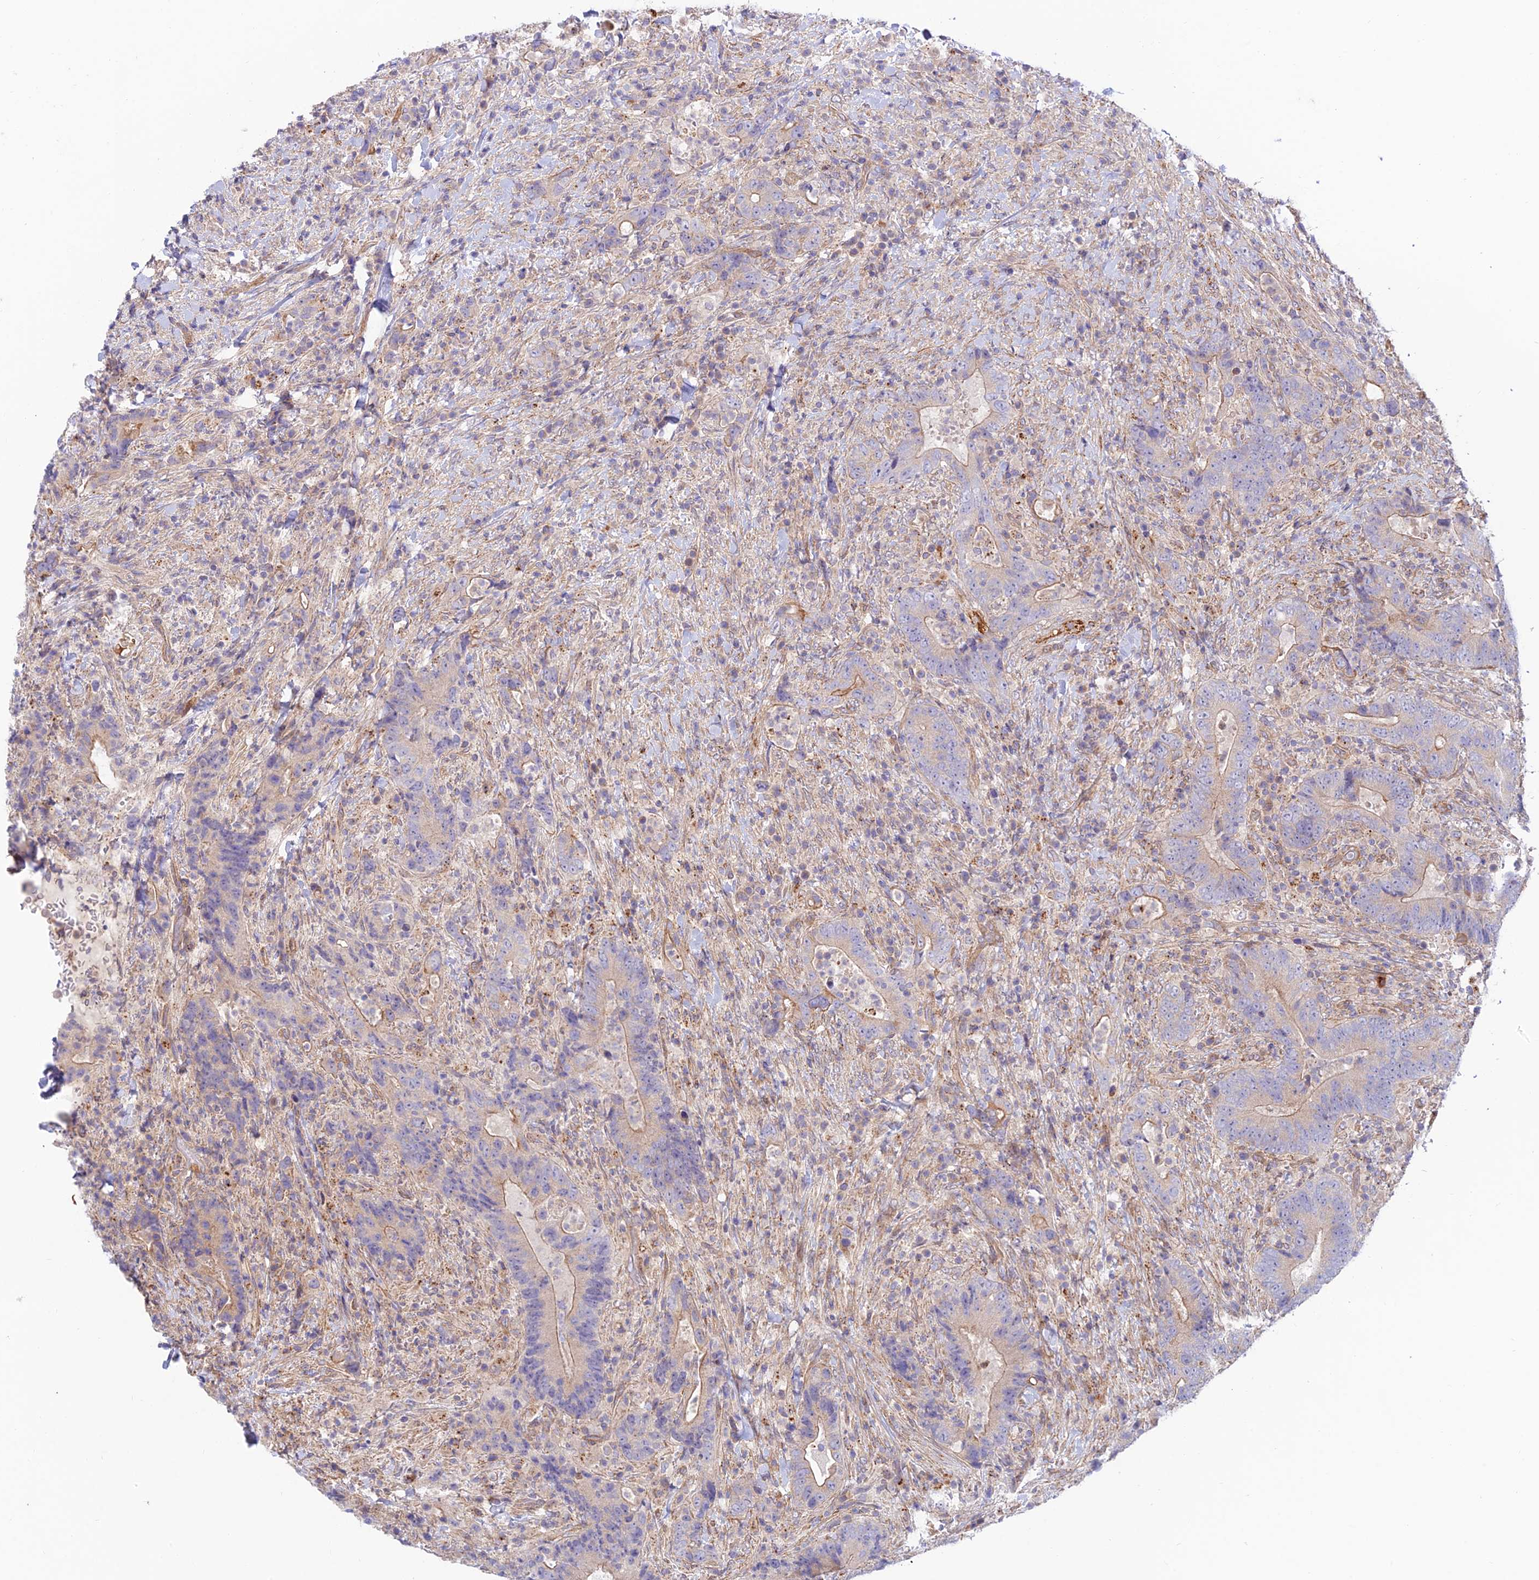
{"staining": {"intensity": "weak", "quantity": "25%-75%", "location": "cytoplasmic/membranous"}, "tissue": "colorectal cancer", "cell_type": "Tumor cells", "image_type": "cancer", "snomed": [{"axis": "morphology", "description": "Adenocarcinoma, NOS"}, {"axis": "topography", "description": "Colon"}], "caption": "IHC of human colorectal cancer (adenocarcinoma) reveals low levels of weak cytoplasmic/membranous staining in approximately 25%-75% of tumor cells.", "gene": "KCNAB1", "patient": {"sex": "female", "age": 75}}